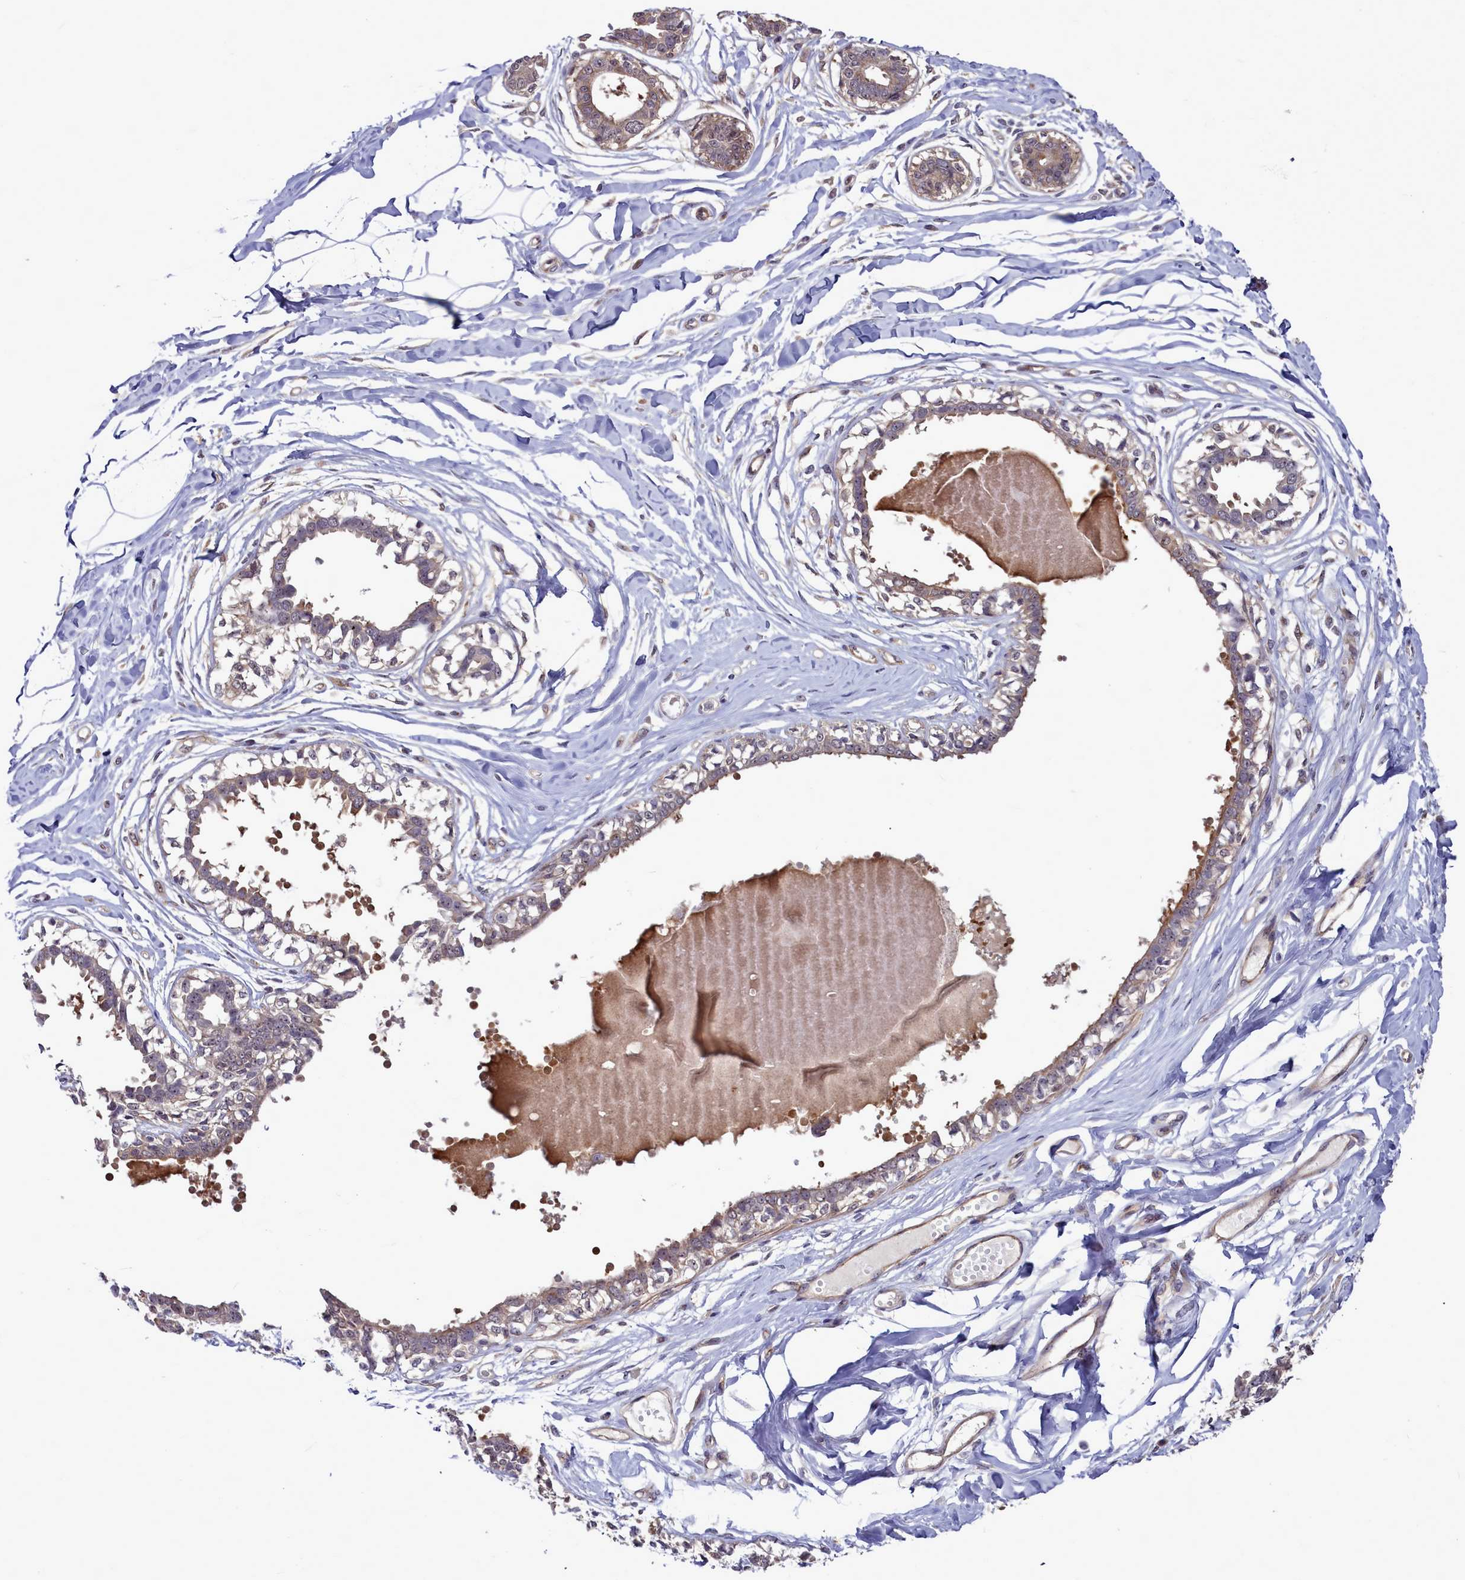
{"staining": {"intensity": "negative", "quantity": "none", "location": "none"}, "tissue": "breast", "cell_type": "Adipocytes", "image_type": "normal", "snomed": [{"axis": "morphology", "description": "Normal tissue, NOS"}, {"axis": "topography", "description": "Breast"}], "caption": "The immunohistochemistry image has no significant staining in adipocytes of breast.", "gene": "BCAR1", "patient": {"sex": "female", "age": 45}}